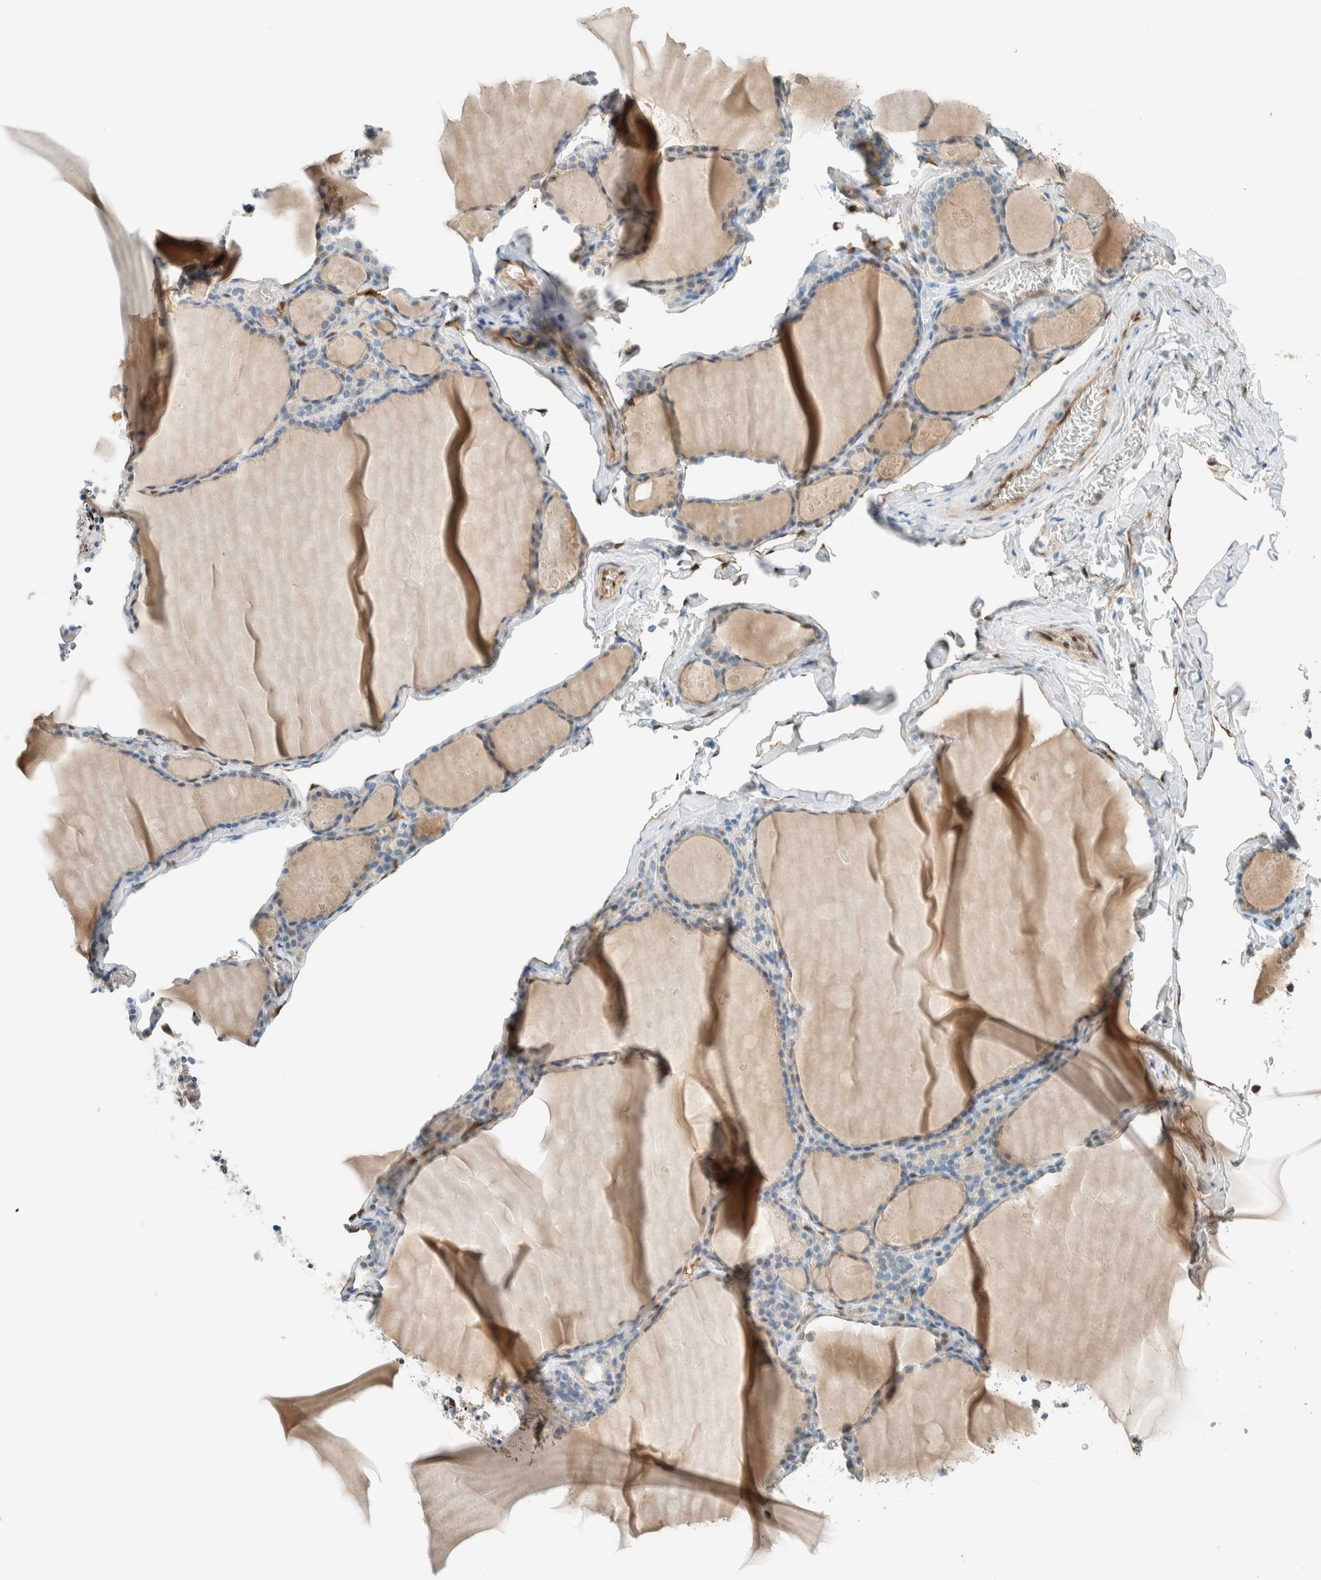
{"staining": {"intensity": "weak", "quantity": "25%-75%", "location": "cytoplasmic/membranous"}, "tissue": "thyroid gland", "cell_type": "Glandular cells", "image_type": "normal", "snomed": [{"axis": "morphology", "description": "Normal tissue, NOS"}, {"axis": "topography", "description": "Thyroid gland"}], "caption": "Thyroid gland stained with a brown dye exhibits weak cytoplasmic/membranous positive positivity in about 25%-75% of glandular cells.", "gene": "NXN", "patient": {"sex": "male", "age": 56}}